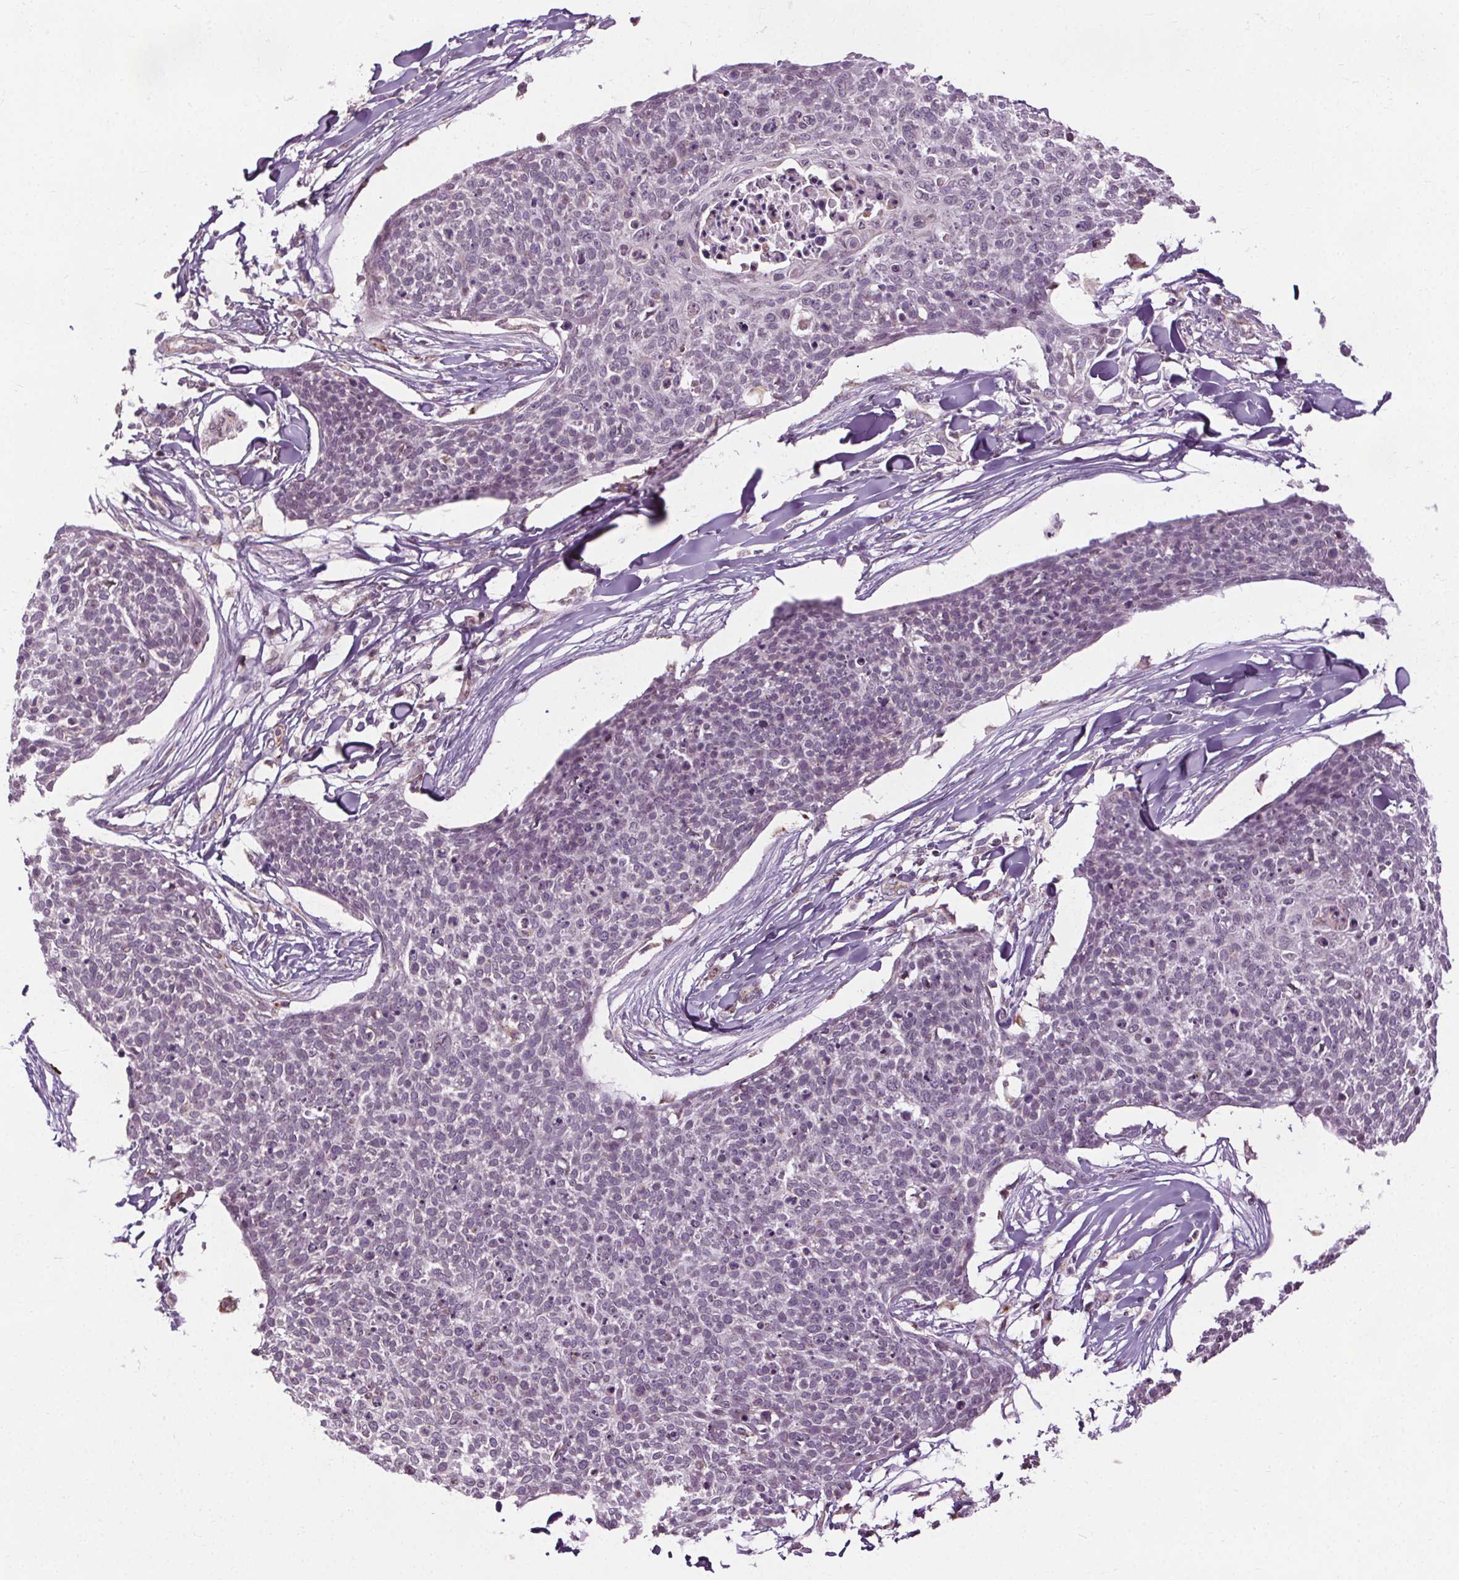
{"staining": {"intensity": "negative", "quantity": "none", "location": "none"}, "tissue": "skin cancer", "cell_type": "Tumor cells", "image_type": "cancer", "snomed": [{"axis": "morphology", "description": "Squamous cell carcinoma, NOS"}, {"axis": "topography", "description": "Skin"}, {"axis": "topography", "description": "Vulva"}], "caption": "The immunohistochemistry (IHC) micrograph has no significant staining in tumor cells of skin cancer (squamous cell carcinoma) tissue. The staining was performed using DAB (3,3'-diaminobenzidine) to visualize the protein expression in brown, while the nuclei were stained in blue with hematoxylin (Magnification: 20x).", "gene": "LFNG", "patient": {"sex": "female", "age": 75}}